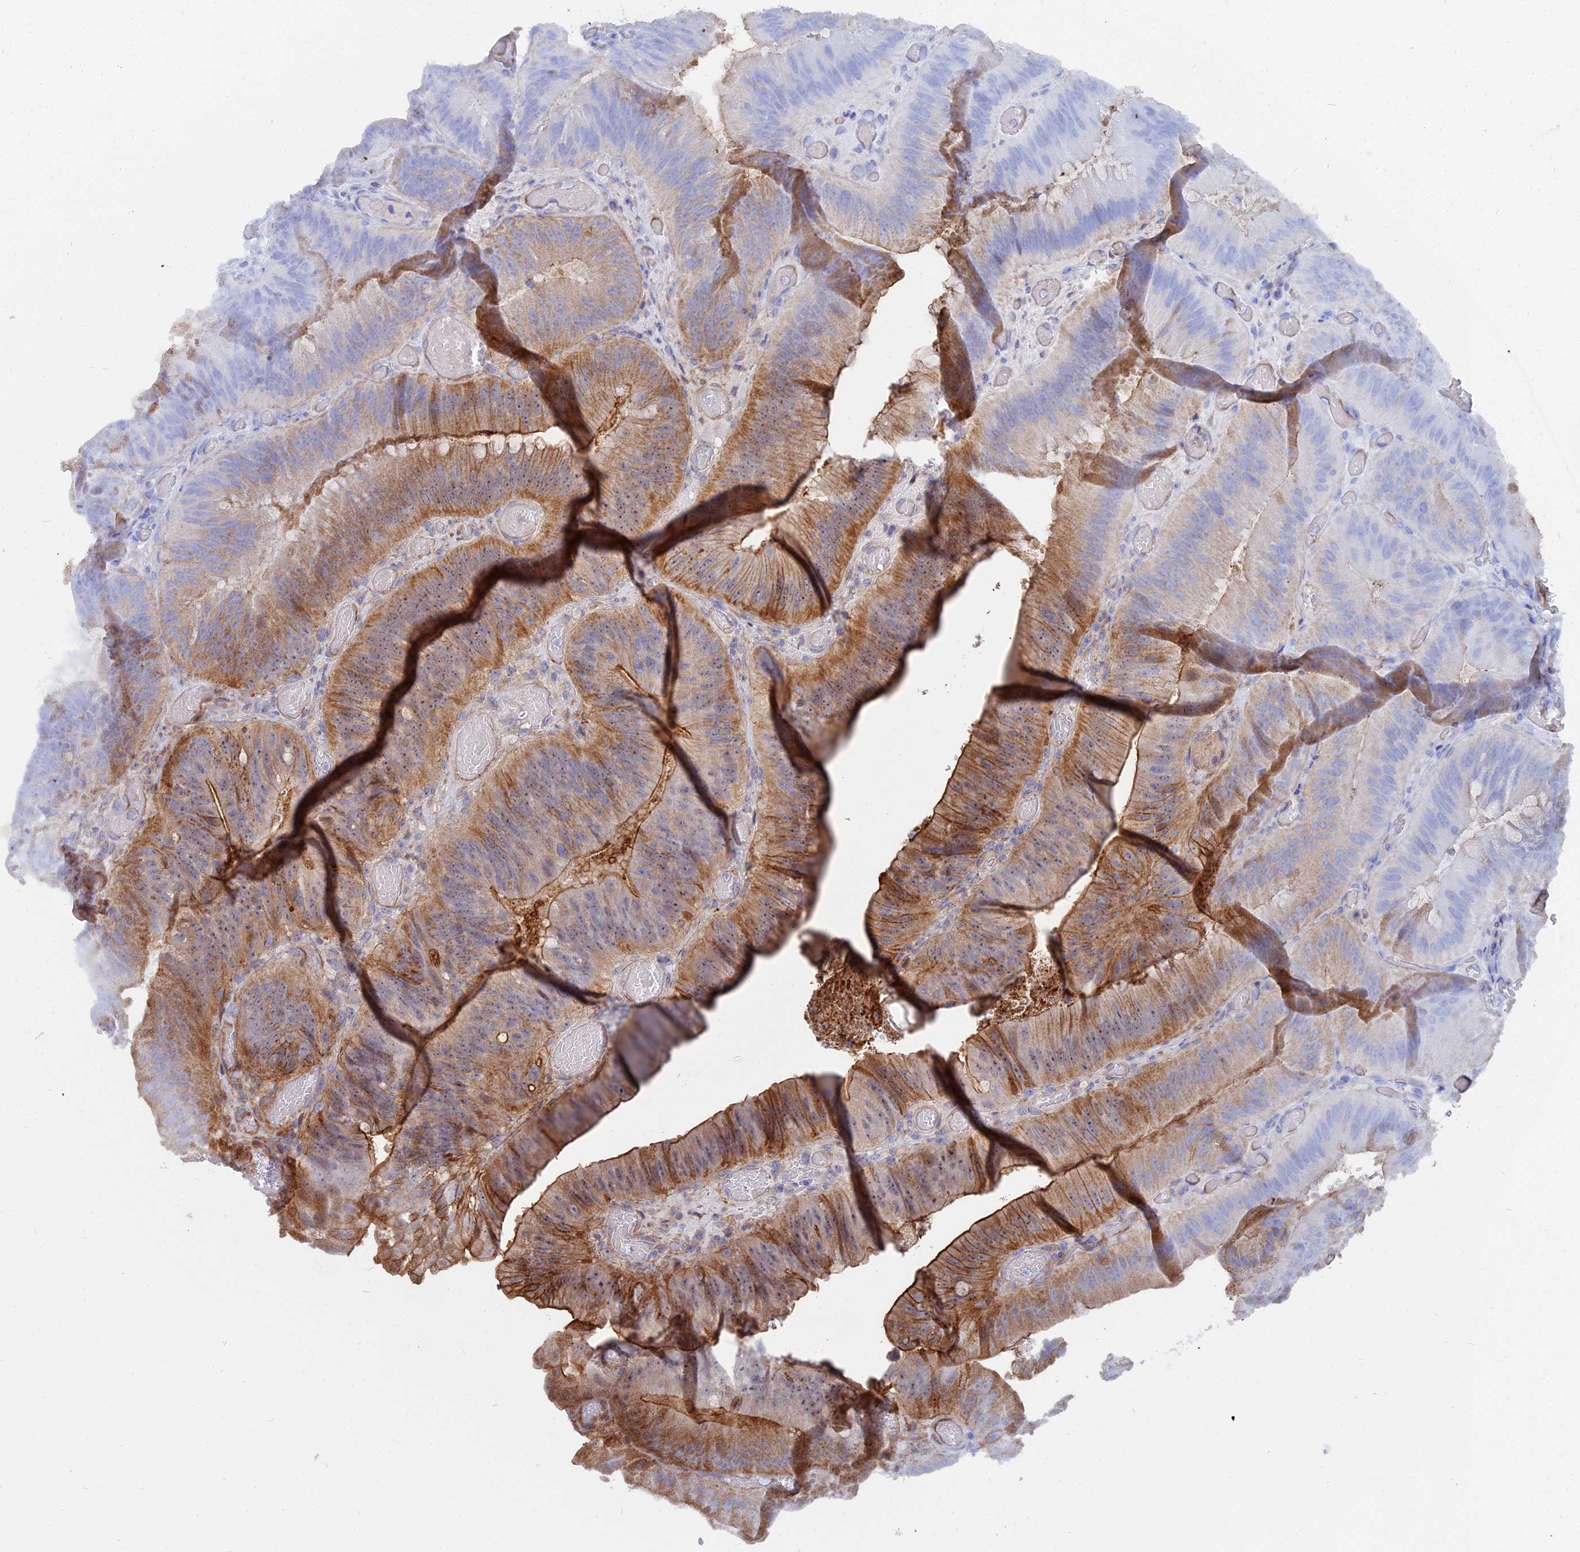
{"staining": {"intensity": "moderate", "quantity": "25%-75%", "location": "cytoplasmic/membranous,nuclear"}, "tissue": "colorectal cancer", "cell_type": "Tumor cells", "image_type": "cancer", "snomed": [{"axis": "morphology", "description": "Adenocarcinoma, NOS"}, {"axis": "topography", "description": "Colon"}], "caption": "Immunohistochemistry image of neoplastic tissue: human colorectal cancer stained using IHC reveals medium levels of moderate protein expression localized specifically in the cytoplasmic/membranous and nuclear of tumor cells, appearing as a cytoplasmic/membranous and nuclear brown color.", "gene": "TRIM43B", "patient": {"sex": "female", "age": 43}}